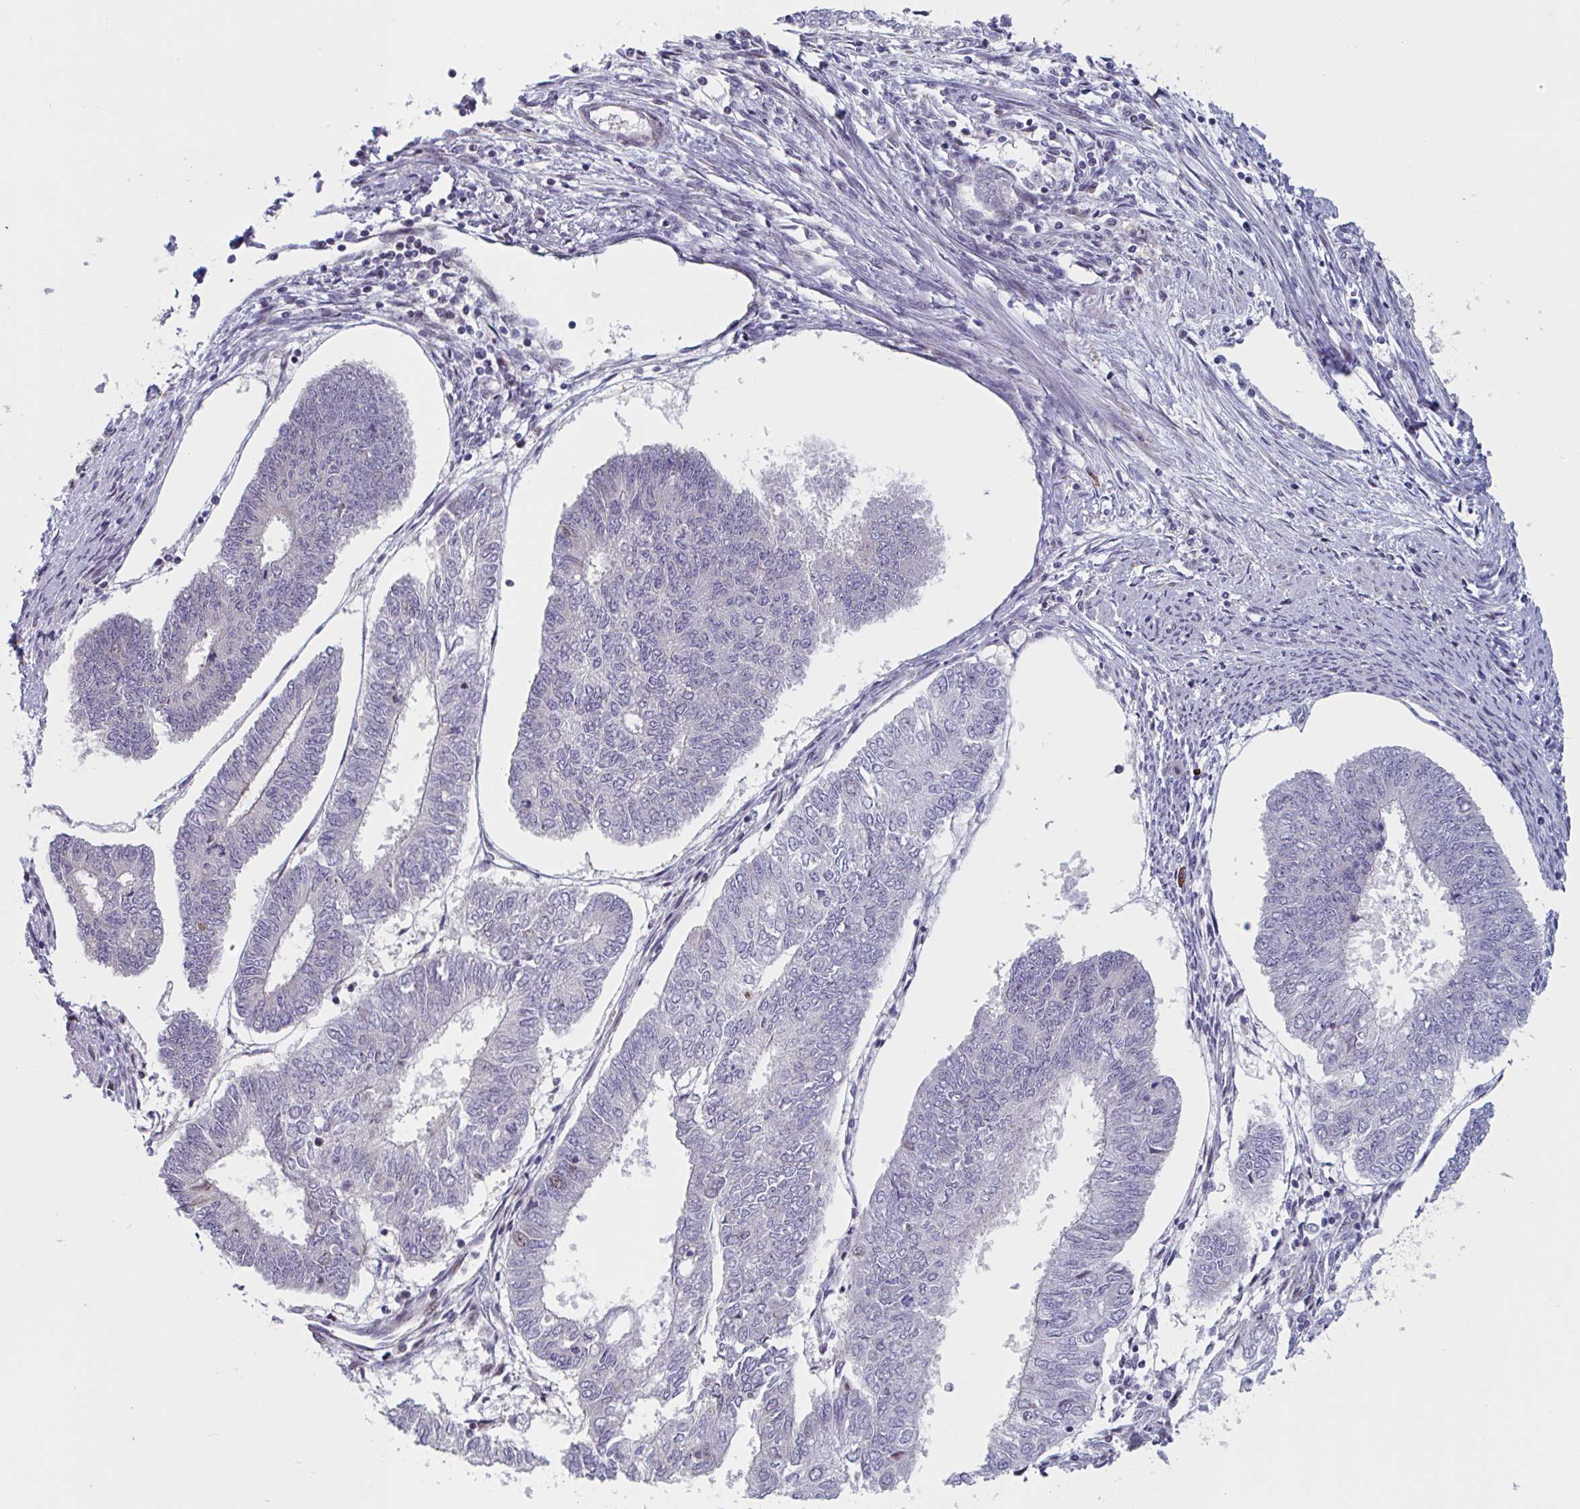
{"staining": {"intensity": "negative", "quantity": "none", "location": "none"}, "tissue": "endometrial cancer", "cell_type": "Tumor cells", "image_type": "cancer", "snomed": [{"axis": "morphology", "description": "Adenocarcinoma, NOS"}, {"axis": "topography", "description": "Endometrium"}], "caption": "Immunohistochemistry (IHC) histopathology image of human endometrial cancer stained for a protein (brown), which exhibits no positivity in tumor cells. (DAB IHC visualized using brightfield microscopy, high magnification).", "gene": "DUXA", "patient": {"sex": "female", "age": 68}}